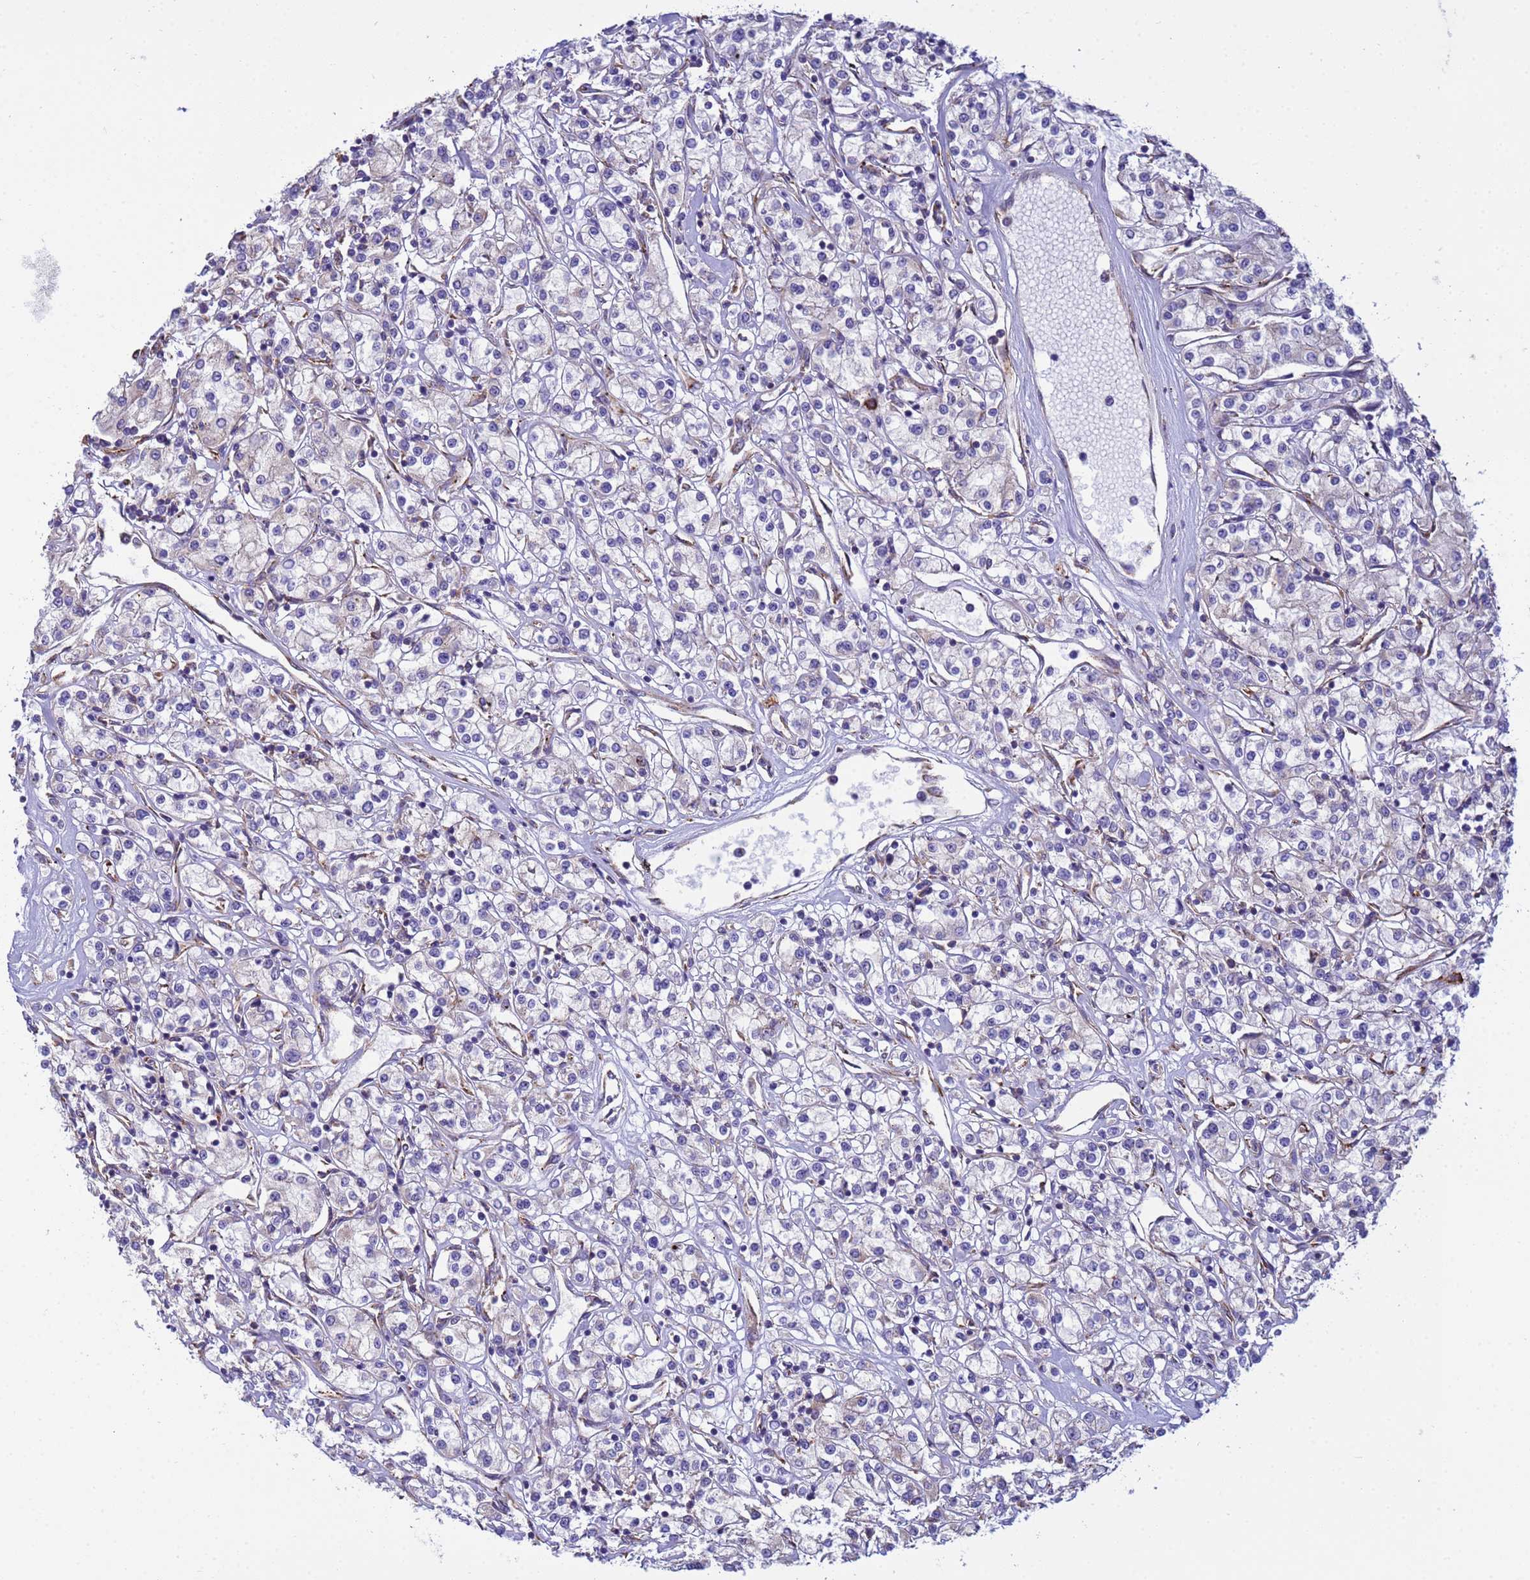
{"staining": {"intensity": "negative", "quantity": "none", "location": "none"}, "tissue": "renal cancer", "cell_type": "Tumor cells", "image_type": "cancer", "snomed": [{"axis": "morphology", "description": "Adenocarcinoma, NOS"}, {"axis": "topography", "description": "Kidney"}], "caption": "Micrograph shows no protein positivity in tumor cells of renal adenocarcinoma tissue.", "gene": "THAP5", "patient": {"sex": "female", "age": 59}}